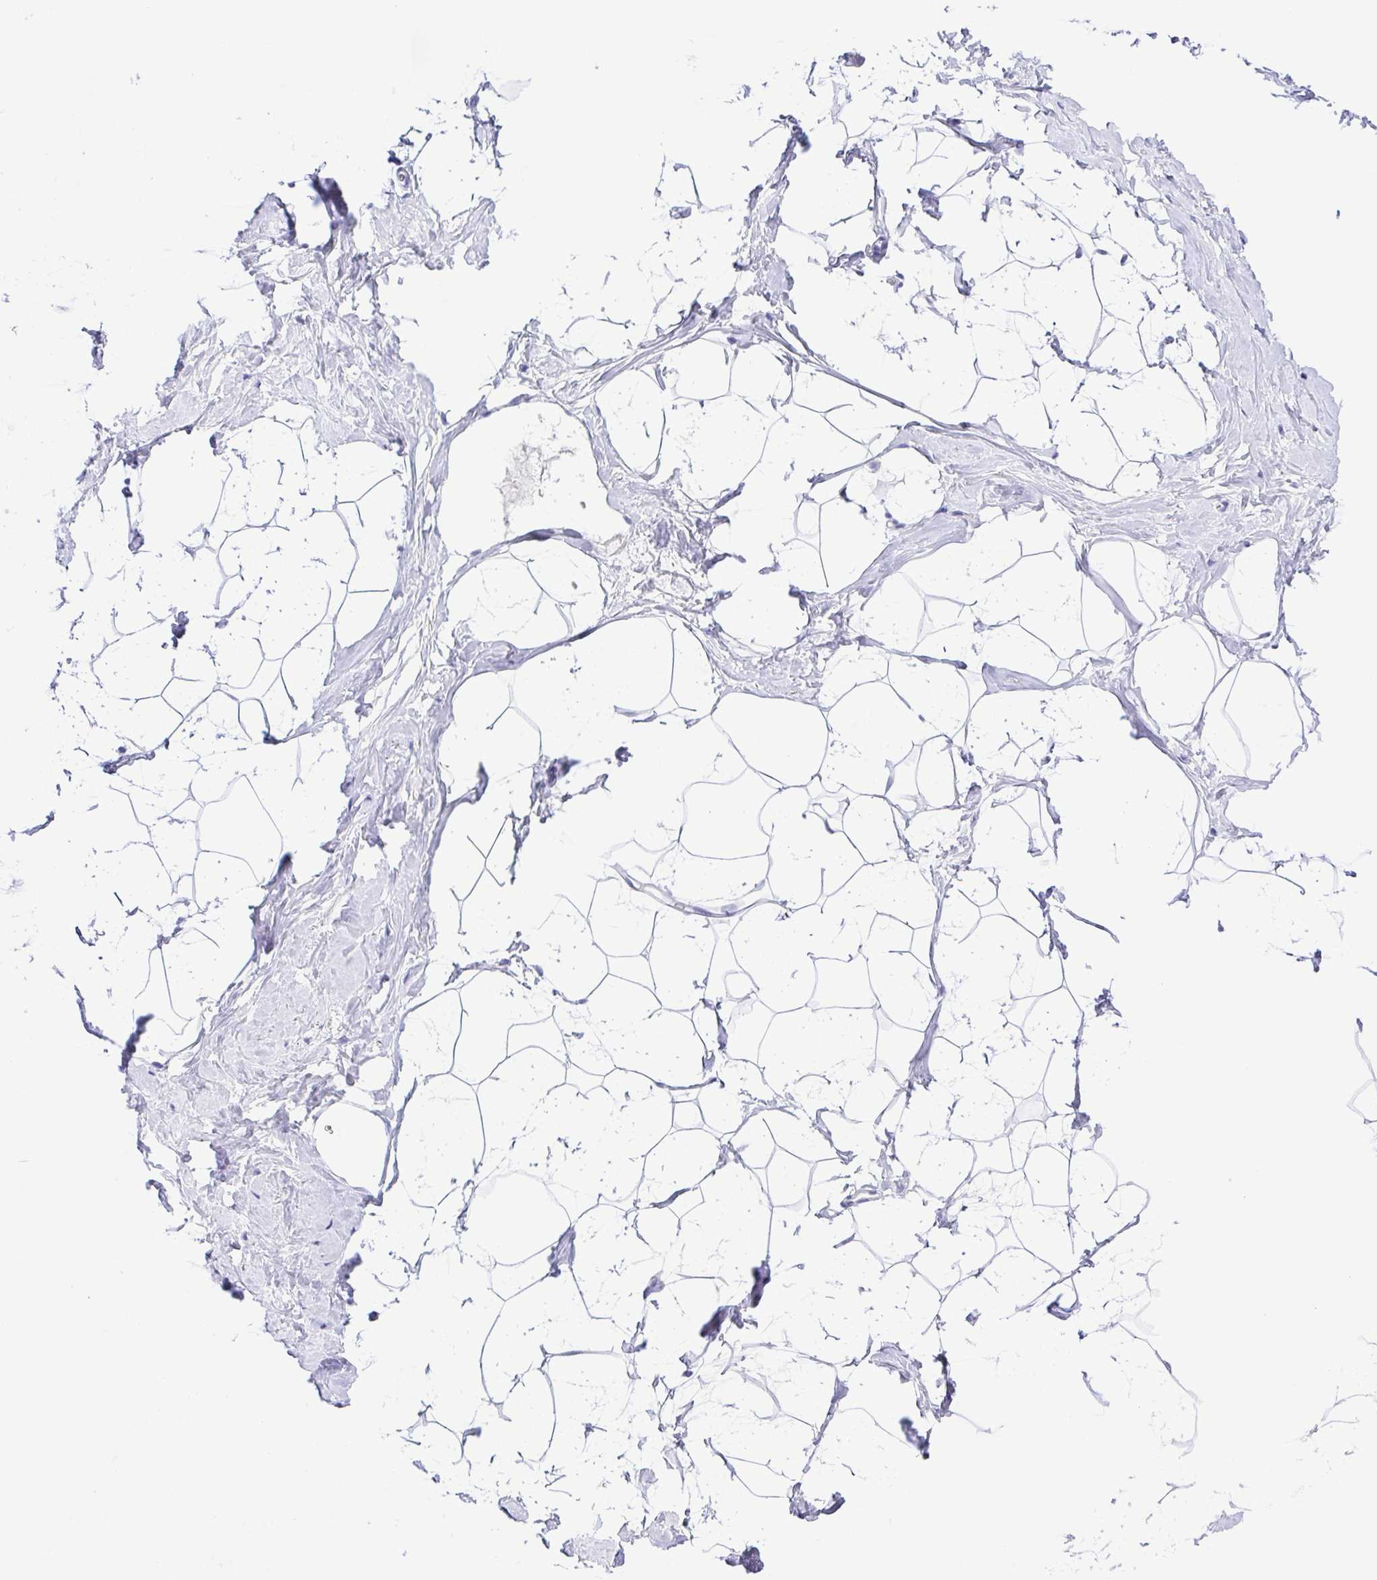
{"staining": {"intensity": "negative", "quantity": "none", "location": "none"}, "tissue": "breast", "cell_type": "Adipocytes", "image_type": "normal", "snomed": [{"axis": "morphology", "description": "Normal tissue, NOS"}, {"axis": "topography", "description": "Breast"}], "caption": "Adipocytes are negative for brown protein staining in normal breast. (Stains: DAB (3,3'-diaminobenzidine) immunohistochemistry (IHC) with hematoxylin counter stain, Microscopy: brightfield microscopy at high magnification).", "gene": "CD72", "patient": {"sex": "female", "age": 32}}